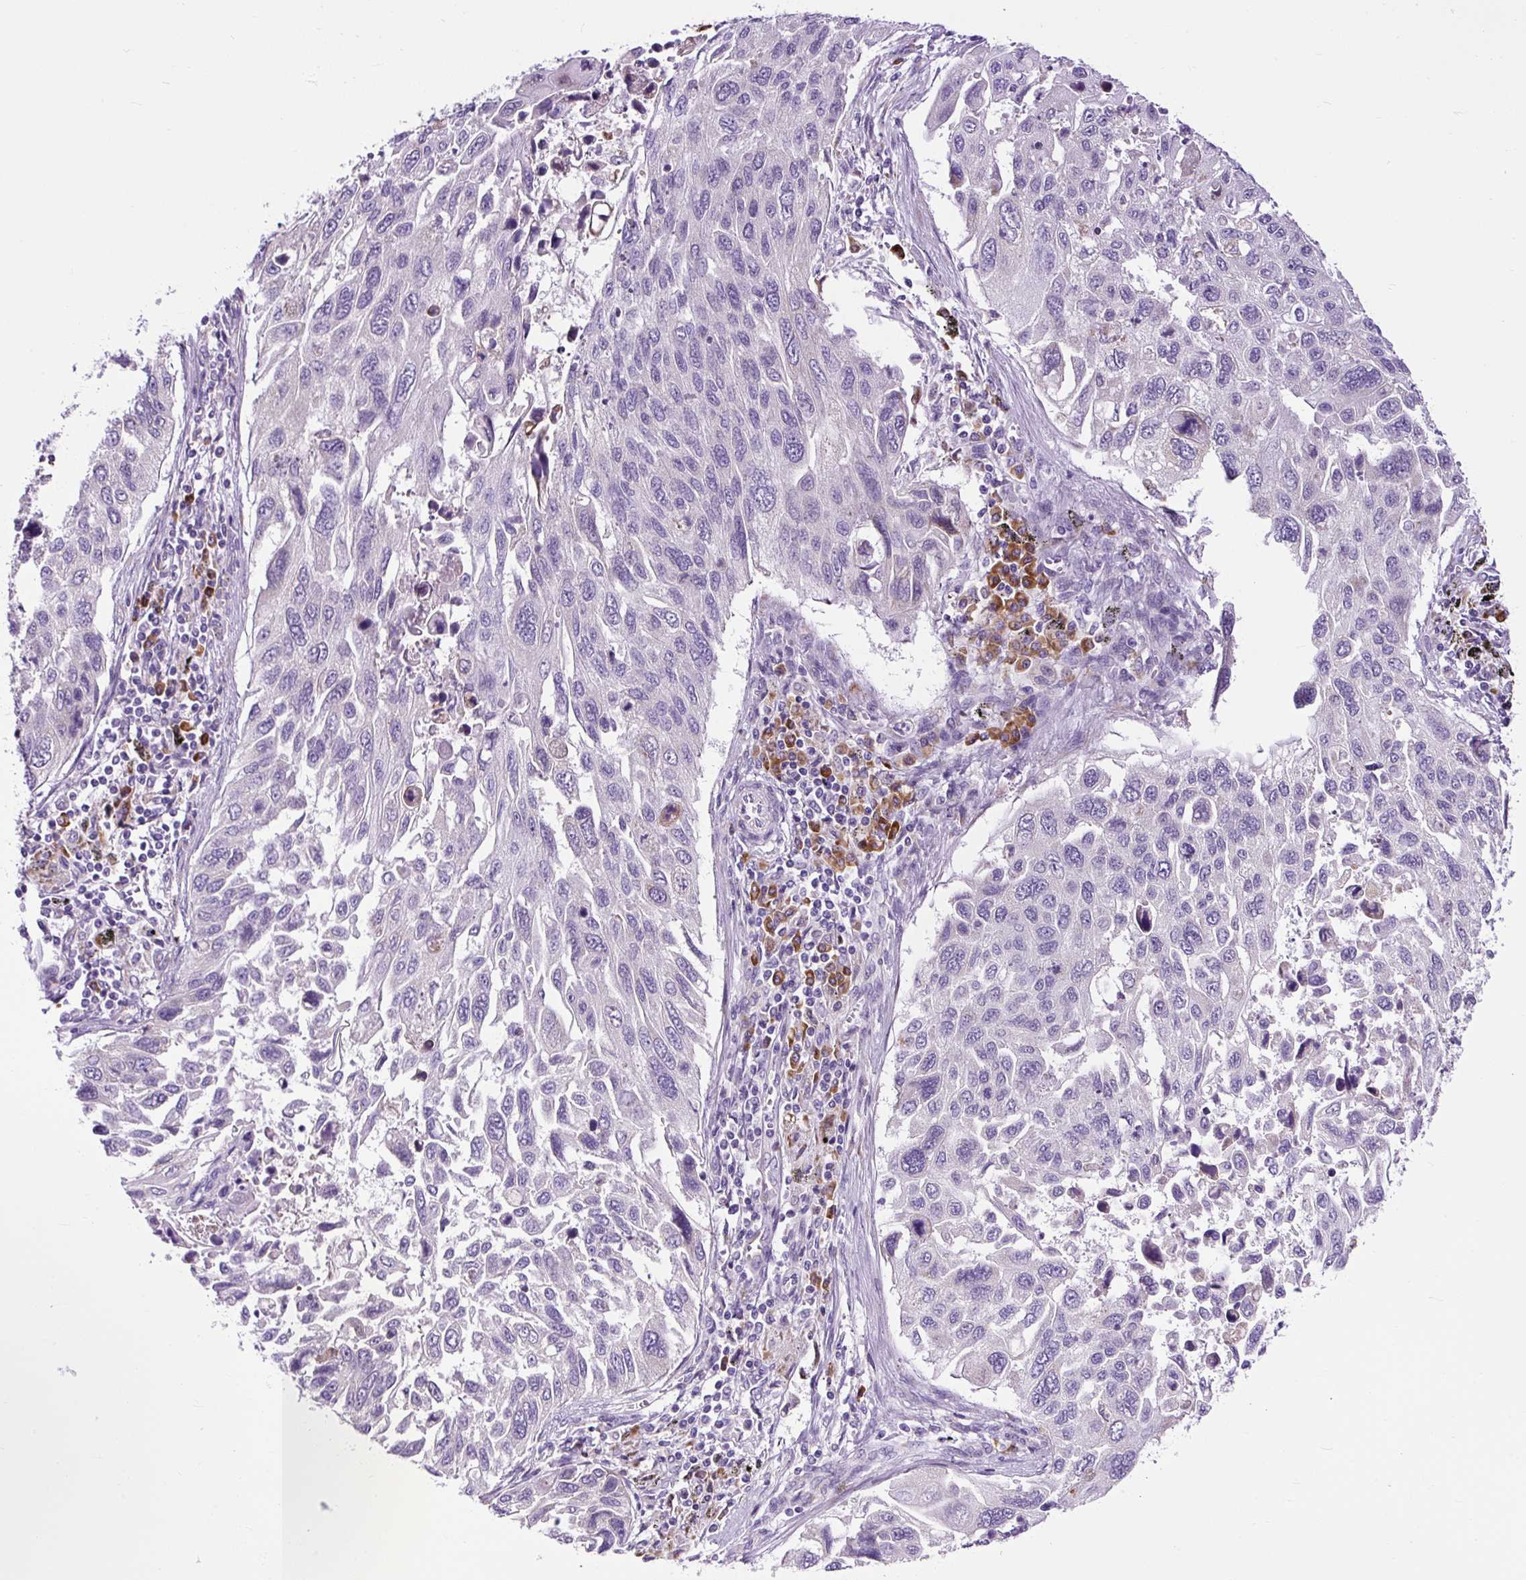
{"staining": {"intensity": "negative", "quantity": "none", "location": "none"}, "tissue": "lung cancer", "cell_type": "Tumor cells", "image_type": "cancer", "snomed": [{"axis": "morphology", "description": "Squamous cell carcinoma, NOS"}, {"axis": "topography", "description": "Lung"}], "caption": "An IHC image of squamous cell carcinoma (lung) is shown. There is no staining in tumor cells of squamous cell carcinoma (lung). The staining was performed using DAB (3,3'-diaminobenzidine) to visualize the protein expression in brown, while the nuclei were stained in blue with hematoxylin (Magnification: 20x).", "gene": "DDOST", "patient": {"sex": "male", "age": 62}}